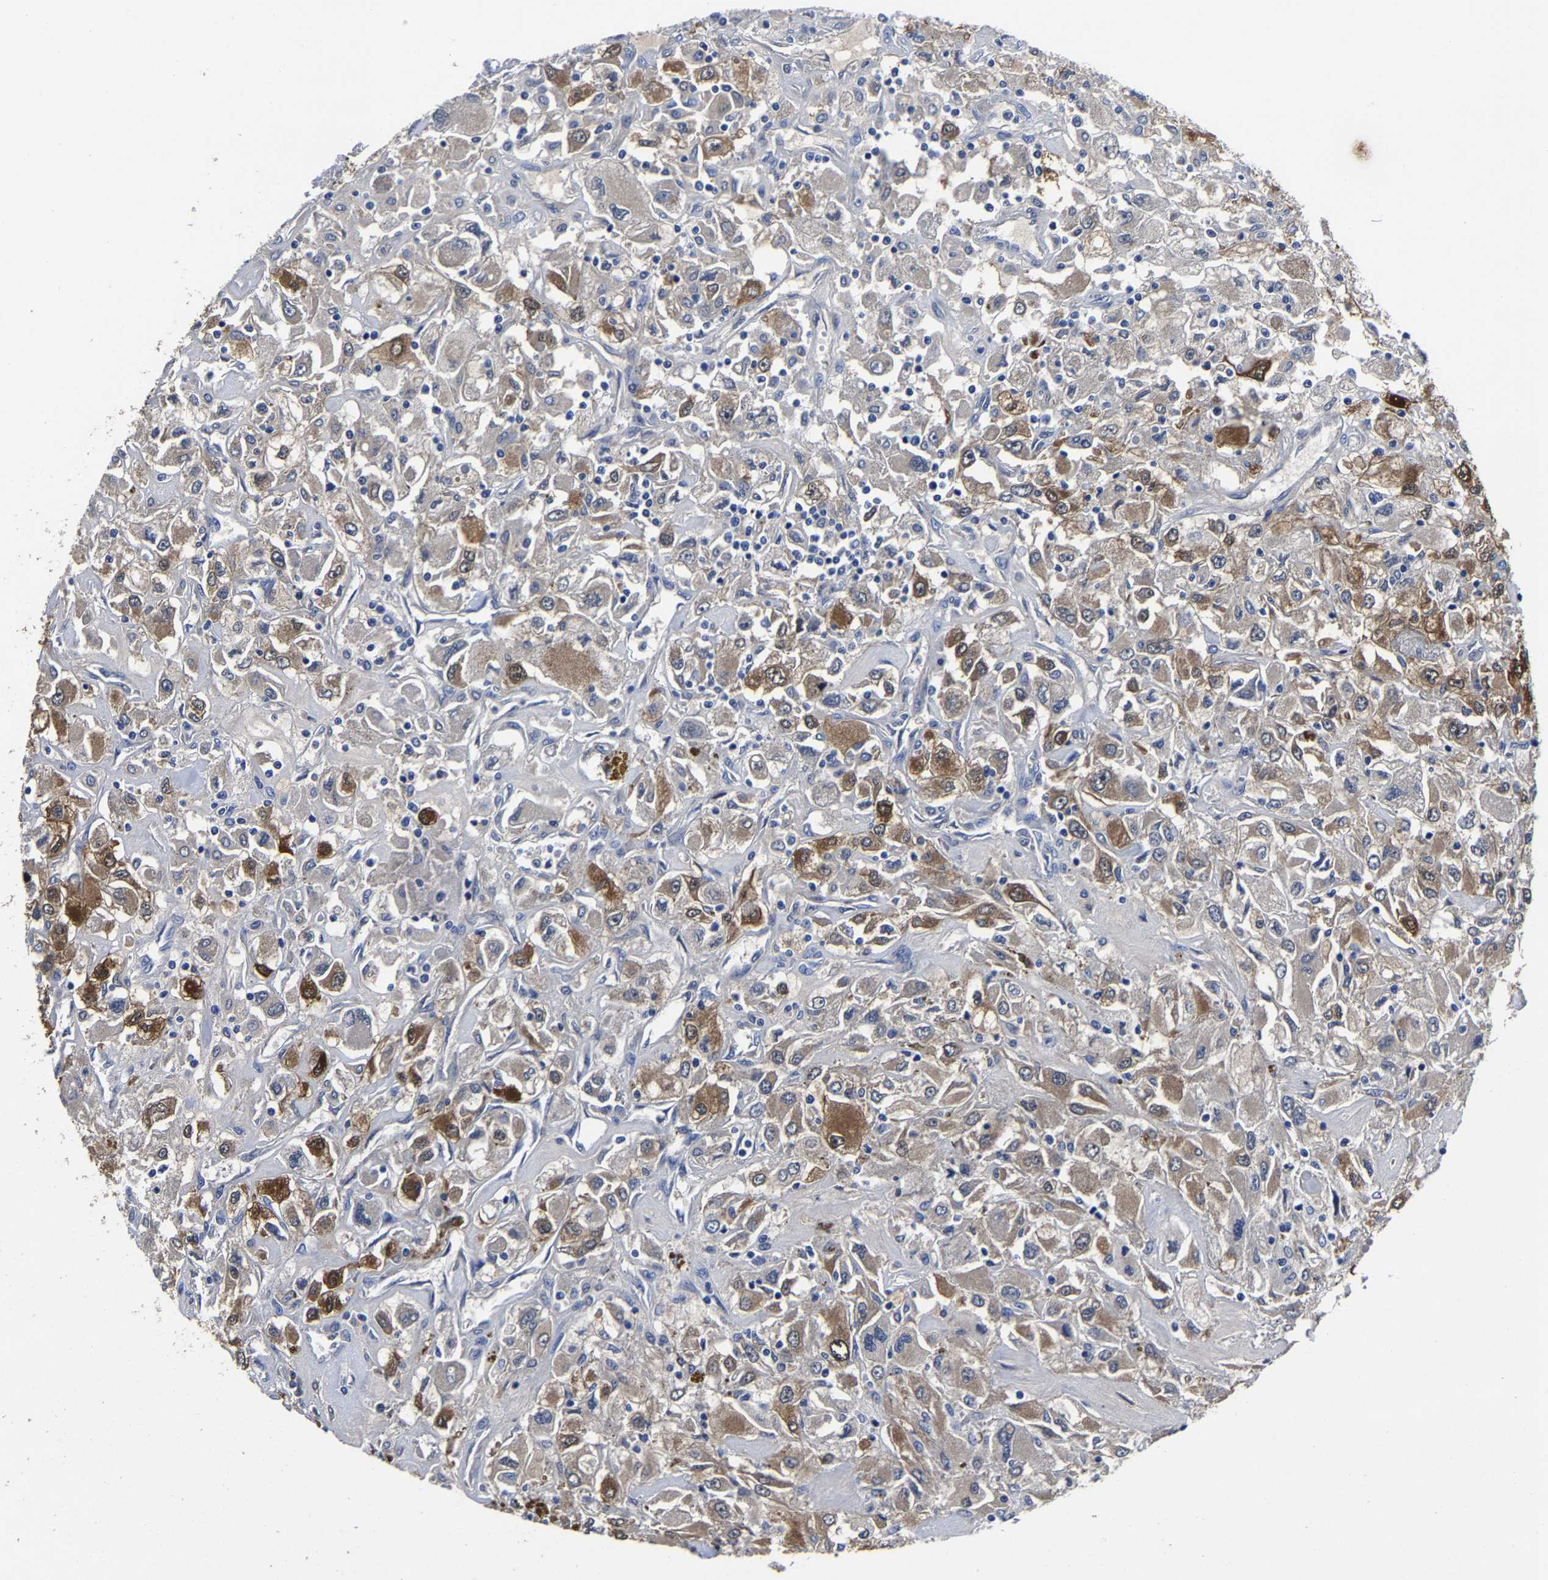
{"staining": {"intensity": "moderate", "quantity": "25%-75%", "location": "cytoplasmic/membranous"}, "tissue": "renal cancer", "cell_type": "Tumor cells", "image_type": "cancer", "snomed": [{"axis": "morphology", "description": "Adenocarcinoma, NOS"}, {"axis": "topography", "description": "Kidney"}], "caption": "The histopathology image exhibits staining of renal adenocarcinoma, revealing moderate cytoplasmic/membranous protein expression (brown color) within tumor cells. The protein is stained brown, and the nuclei are stained in blue (DAB (3,3'-diaminobenzidine) IHC with brightfield microscopy, high magnification).", "gene": "PSPH", "patient": {"sex": "female", "age": 52}}